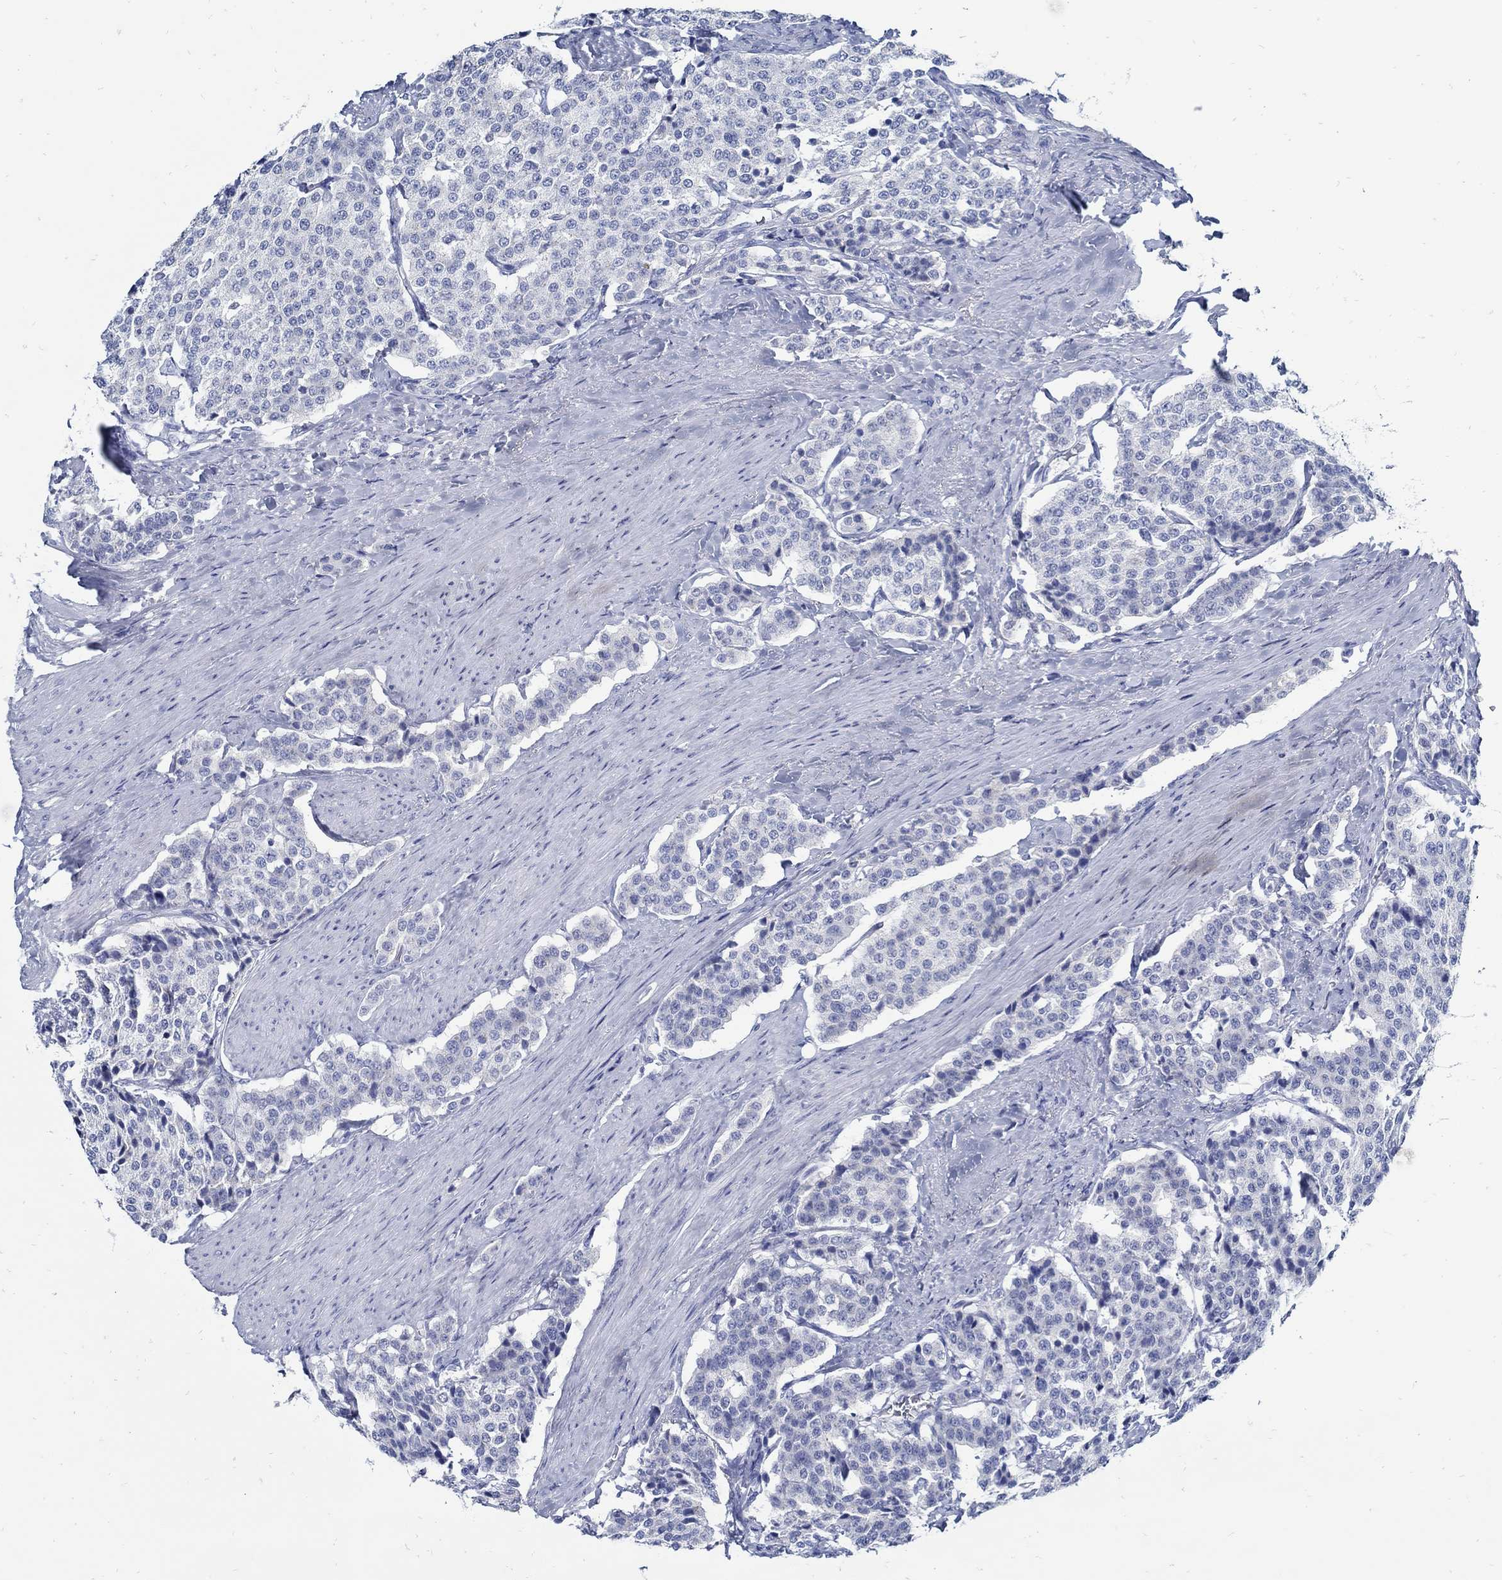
{"staining": {"intensity": "negative", "quantity": "none", "location": "none"}, "tissue": "carcinoid", "cell_type": "Tumor cells", "image_type": "cancer", "snomed": [{"axis": "morphology", "description": "Carcinoid, malignant, NOS"}, {"axis": "topography", "description": "Small intestine"}], "caption": "A high-resolution image shows immunohistochemistry staining of malignant carcinoid, which shows no significant expression in tumor cells. (DAB IHC, high magnification).", "gene": "PAX9", "patient": {"sex": "female", "age": 58}}